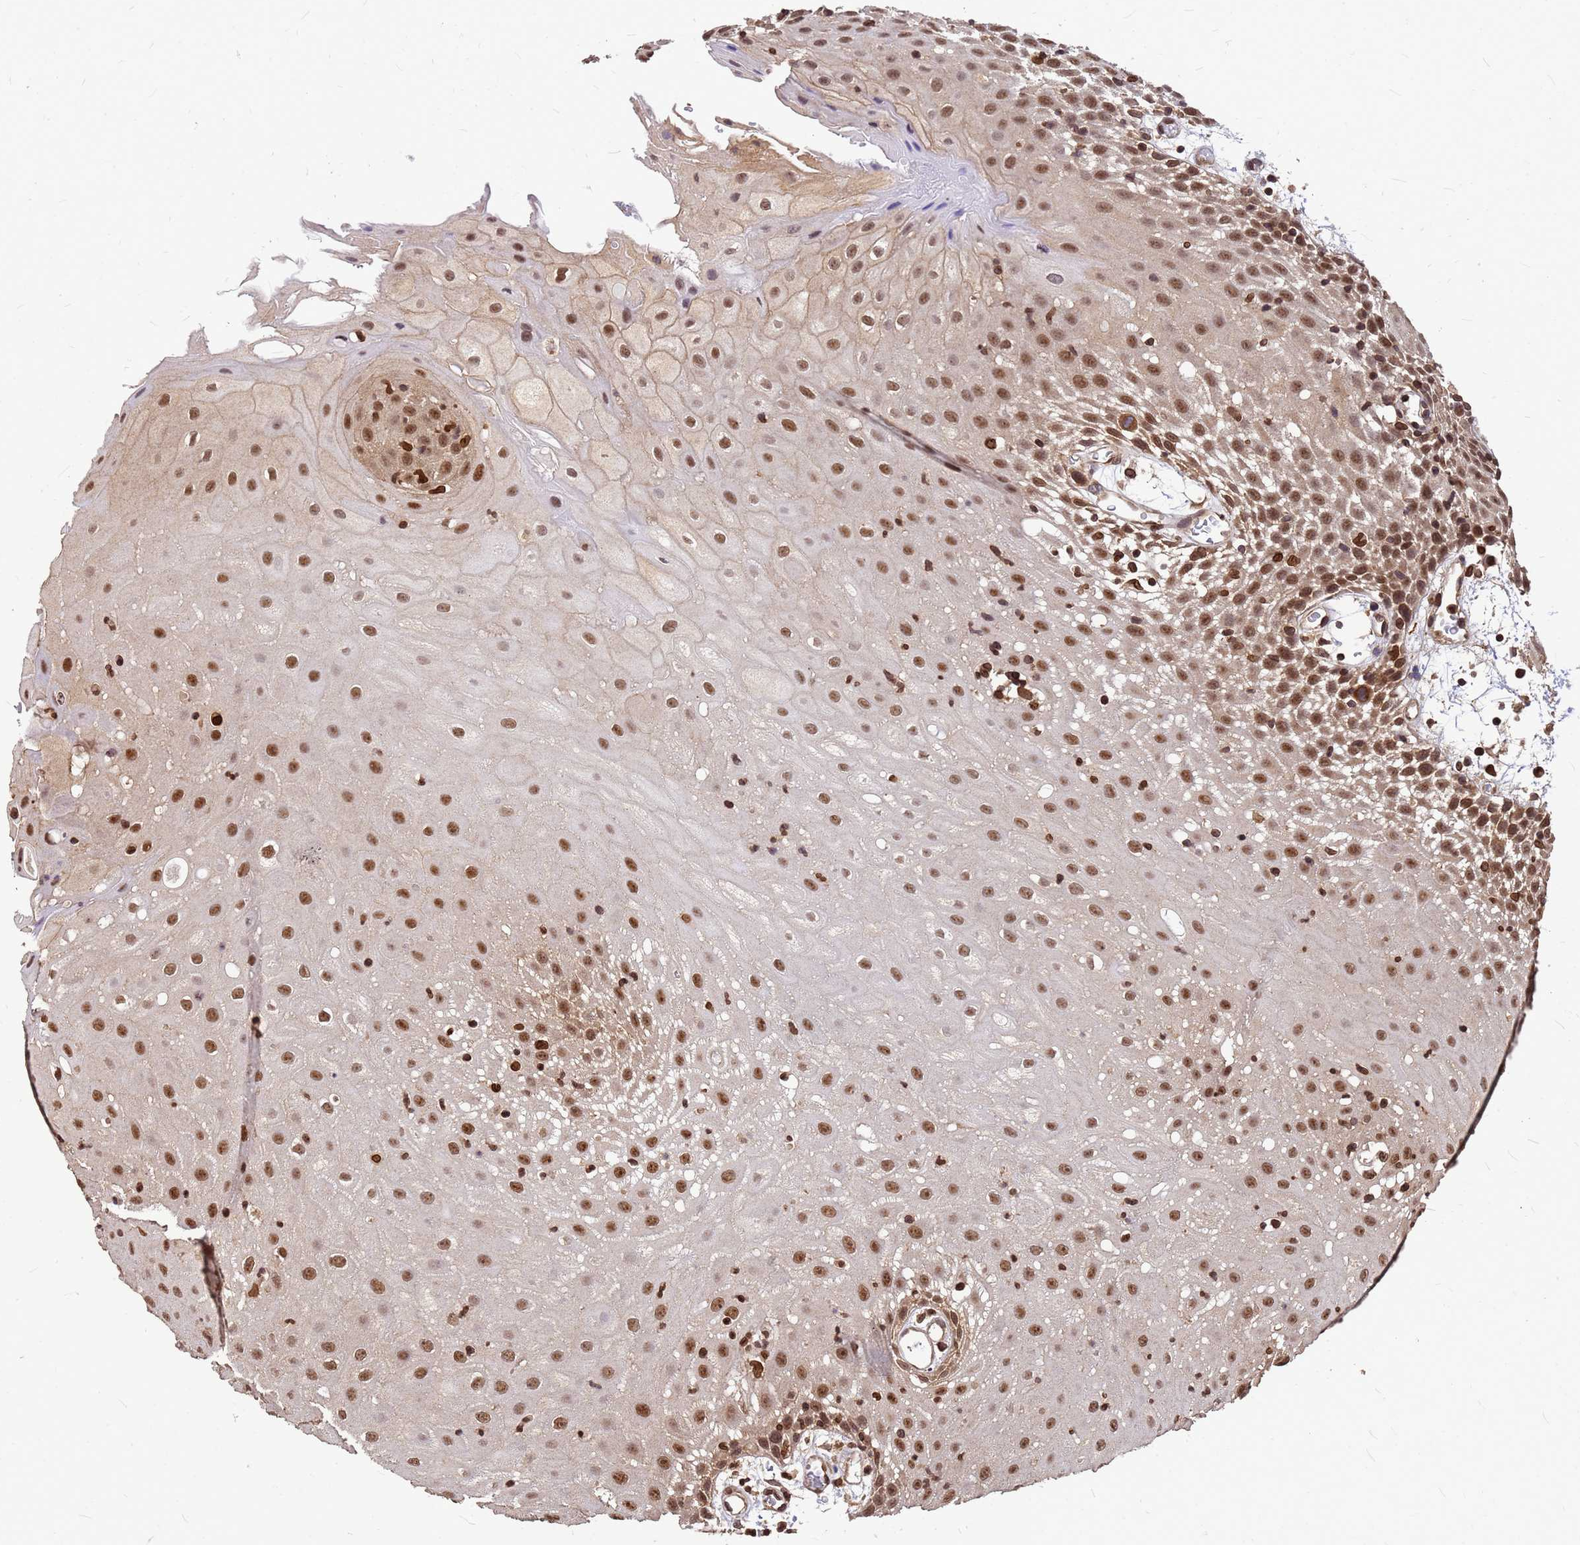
{"staining": {"intensity": "moderate", "quantity": ">75%", "location": "cytoplasmic/membranous,nuclear"}, "tissue": "oral mucosa", "cell_type": "Squamous epithelial cells", "image_type": "normal", "snomed": [{"axis": "morphology", "description": "Normal tissue, NOS"}, {"axis": "topography", "description": "Skeletal muscle"}, {"axis": "topography", "description": "Oral tissue"}, {"axis": "topography", "description": "Salivary gland"}, {"axis": "topography", "description": "Peripheral nerve tissue"}], "caption": "Squamous epithelial cells demonstrate moderate cytoplasmic/membranous,nuclear positivity in about >75% of cells in benign oral mucosa.", "gene": "C1orf35", "patient": {"sex": "male", "age": 54}}